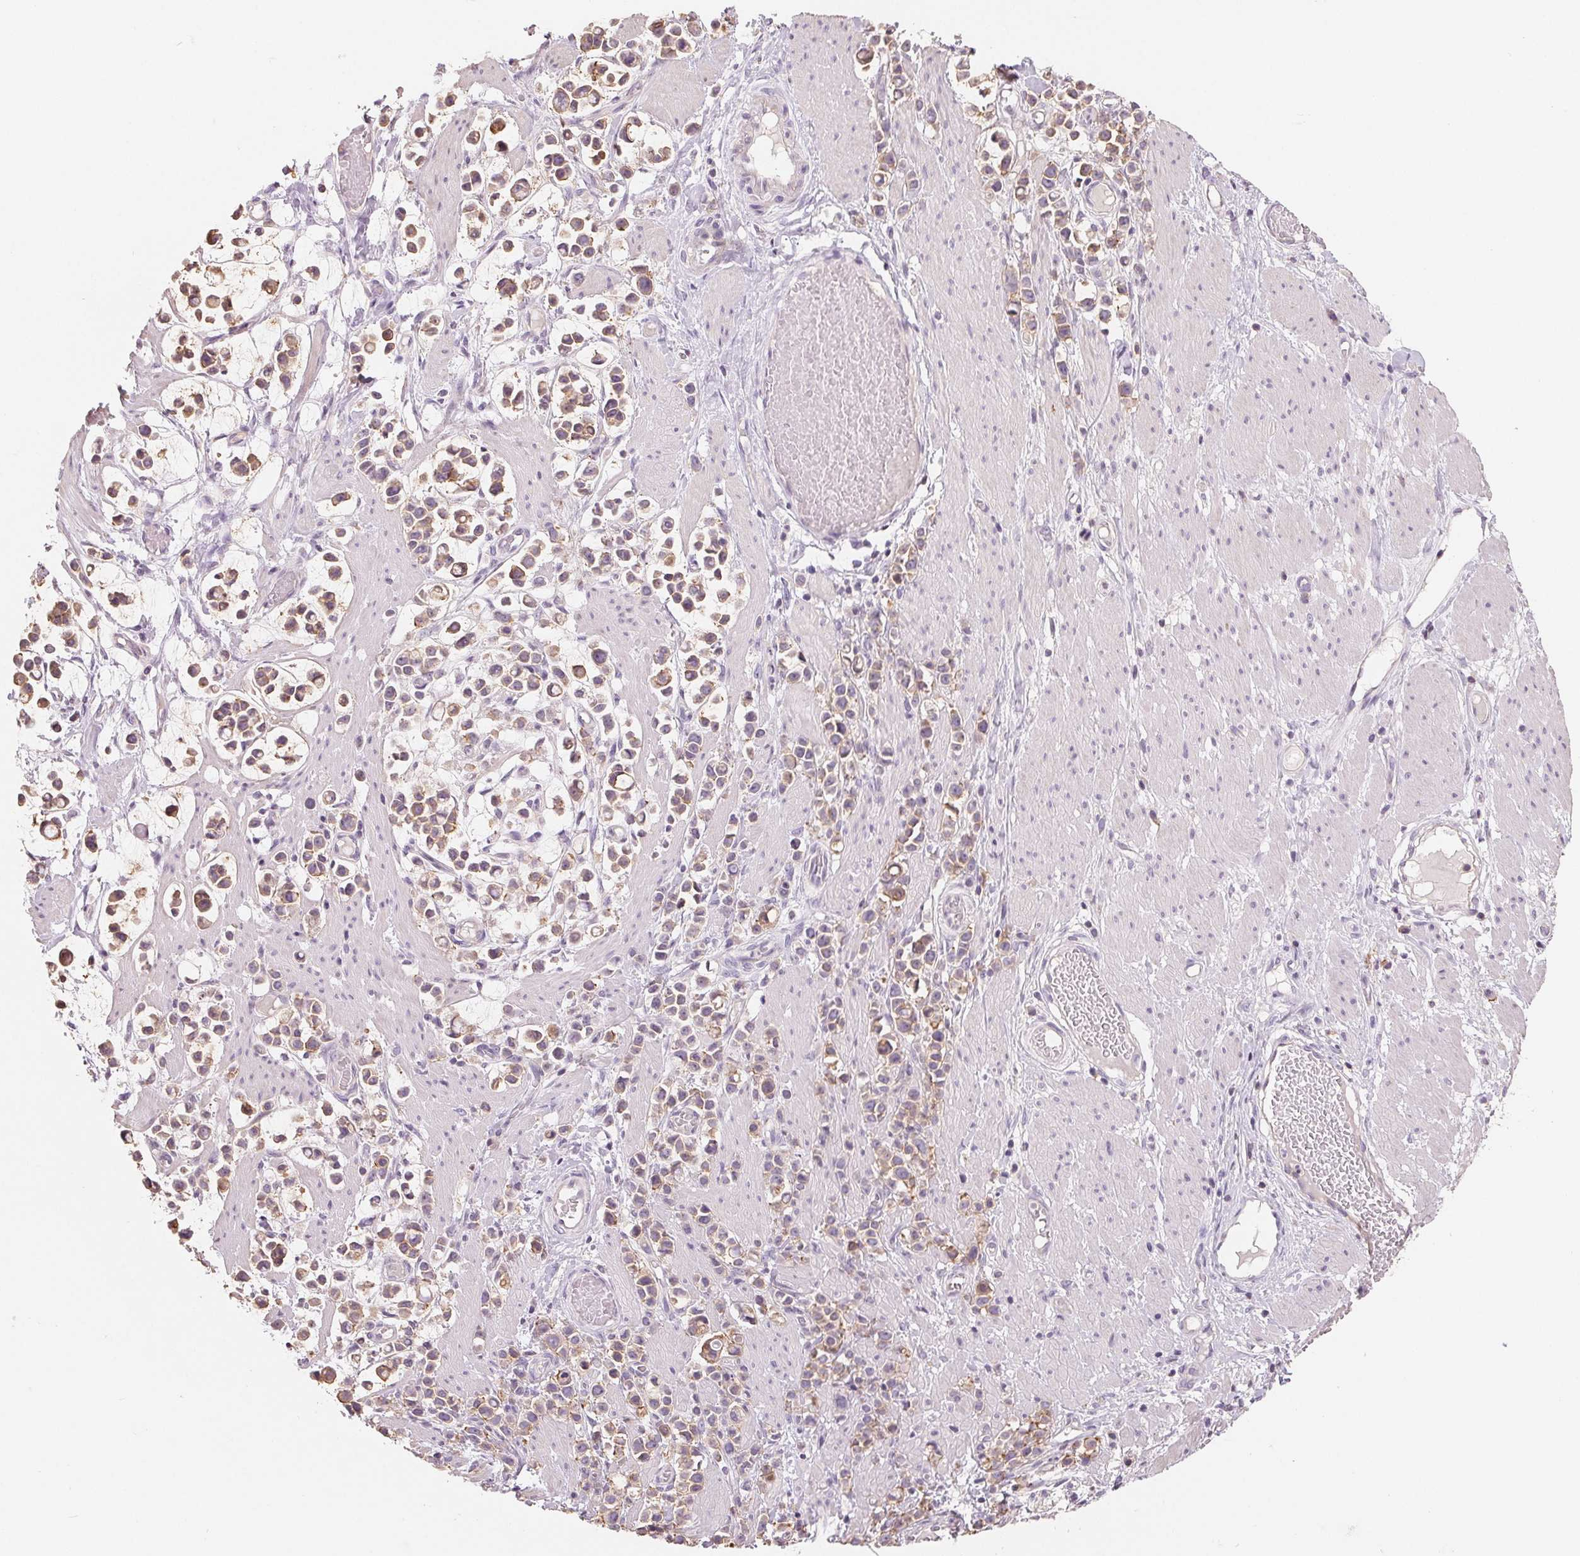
{"staining": {"intensity": "weak", "quantity": "25%-75%", "location": "cytoplasmic/membranous"}, "tissue": "stomach cancer", "cell_type": "Tumor cells", "image_type": "cancer", "snomed": [{"axis": "morphology", "description": "Adenocarcinoma, NOS"}, {"axis": "topography", "description": "Stomach"}], "caption": "Immunohistochemistry histopathology image of neoplastic tissue: stomach cancer (adenocarcinoma) stained using immunohistochemistry reveals low levels of weak protein expression localized specifically in the cytoplasmic/membranous of tumor cells, appearing as a cytoplasmic/membranous brown color.", "gene": "VTCN1", "patient": {"sex": "male", "age": 82}}